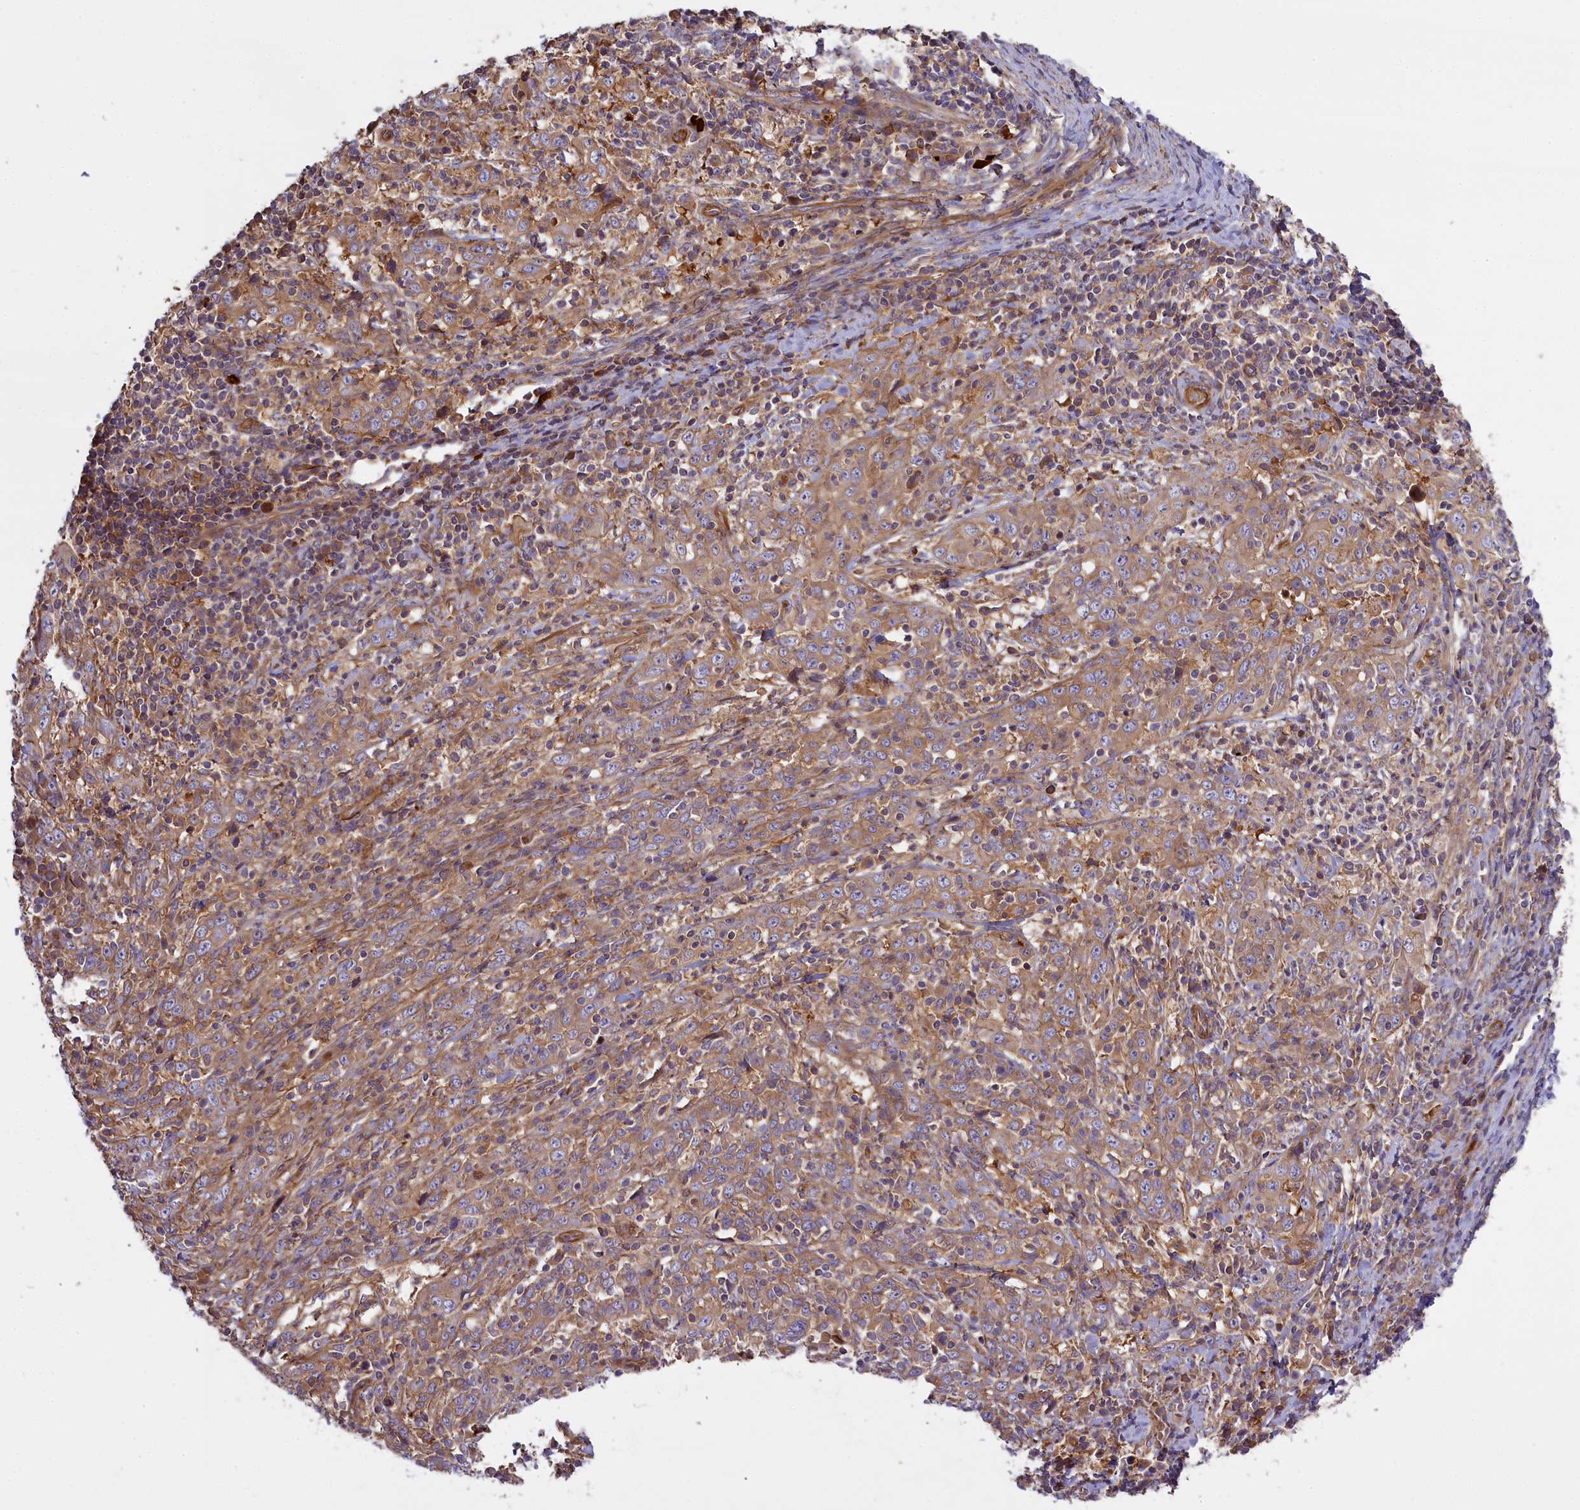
{"staining": {"intensity": "weak", "quantity": ">75%", "location": "cytoplasmic/membranous"}, "tissue": "cervical cancer", "cell_type": "Tumor cells", "image_type": "cancer", "snomed": [{"axis": "morphology", "description": "Squamous cell carcinoma, NOS"}, {"axis": "topography", "description": "Cervix"}], "caption": "Protein staining of cervical cancer (squamous cell carcinoma) tissue shows weak cytoplasmic/membranous staining in about >75% of tumor cells.", "gene": "FUZ", "patient": {"sex": "female", "age": 46}}